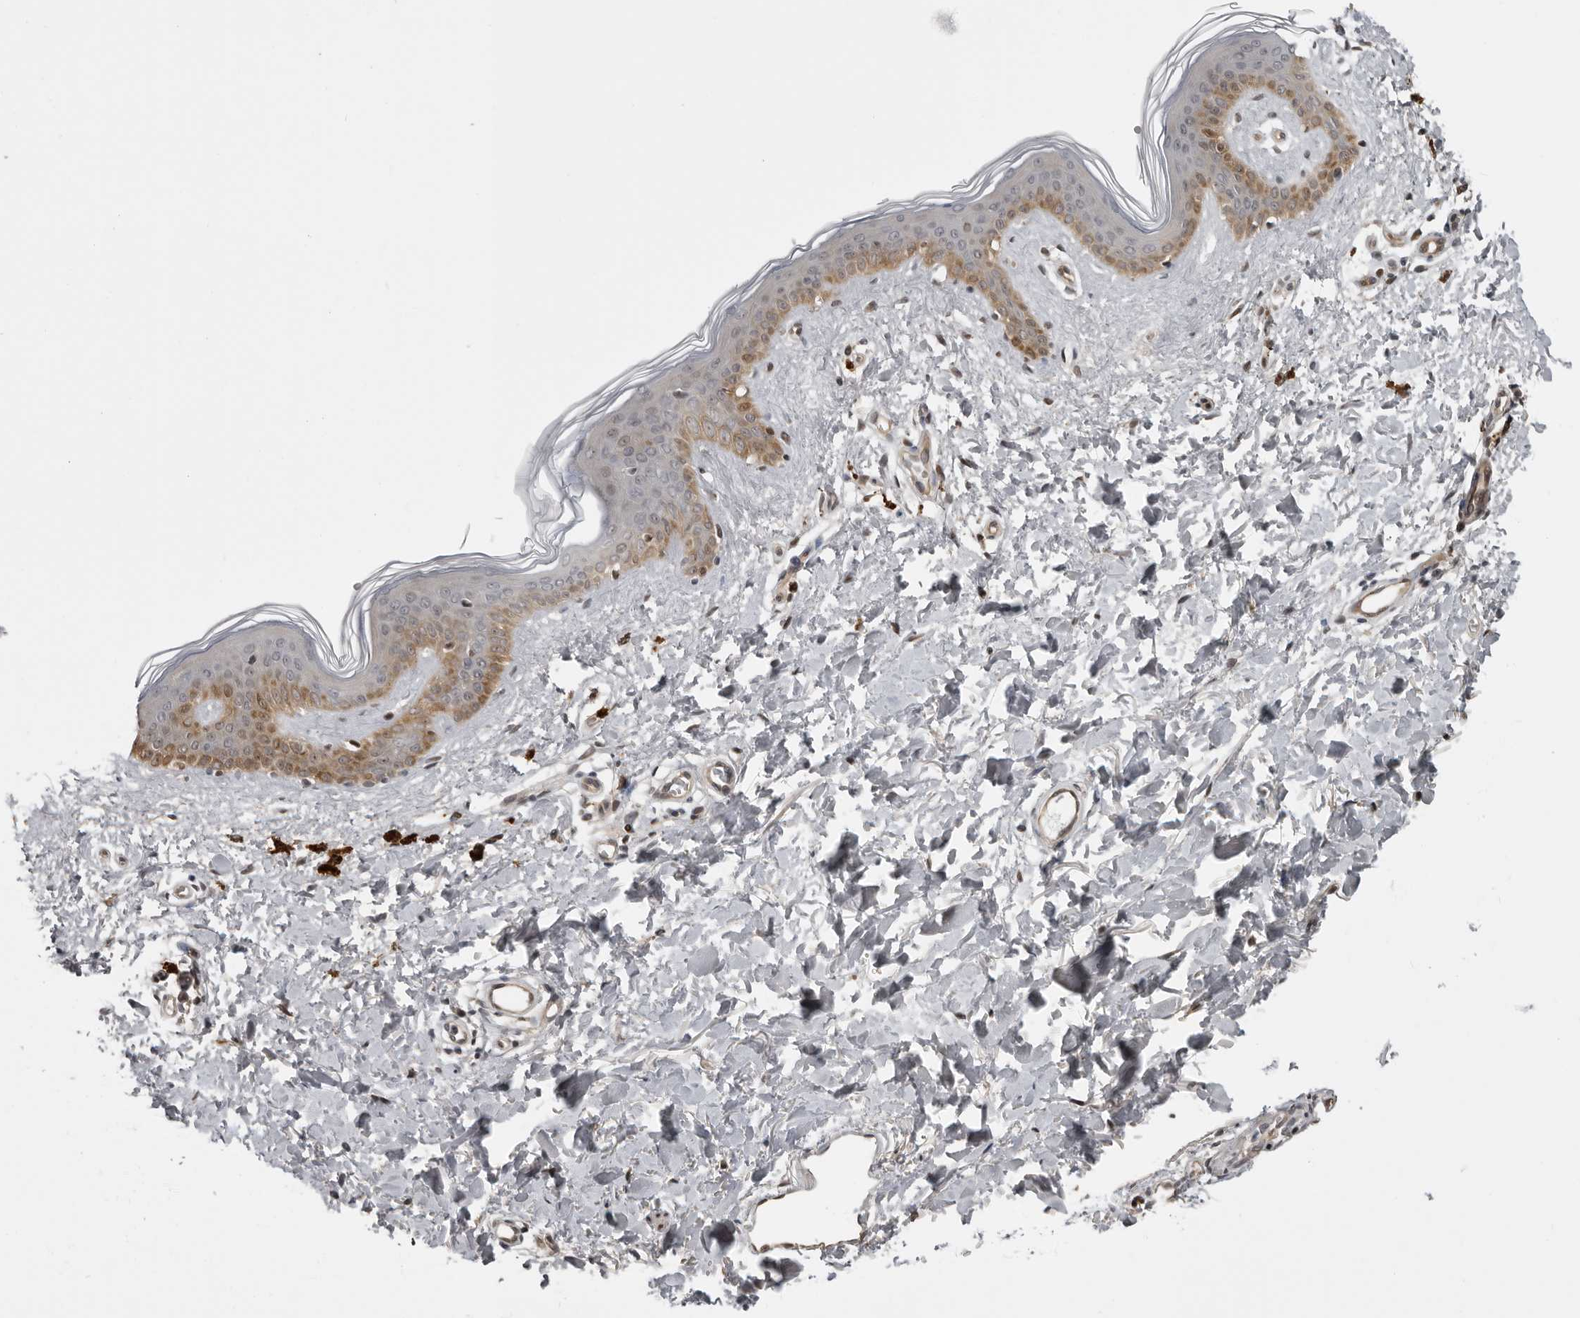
{"staining": {"intensity": "moderate", "quantity": ">75%", "location": "cytoplasmic/membranous"}, "tissue": "skin", "cell_type": "Fibroblasts", "image_type": "normal", "snomed": [{"axis": "morphology", "description": "Normal tissue, NOS"}, {"axis": "topography", "description": "Skin"}], "caption": "Benign skin displays moderate cytoplasmic/membranous positivity in about >75% of fibroblasts (IHC, brightfield microscopy, high magnification)..", "gene": "PRRX2", "patient": {"sex": "female", "age": 46}}